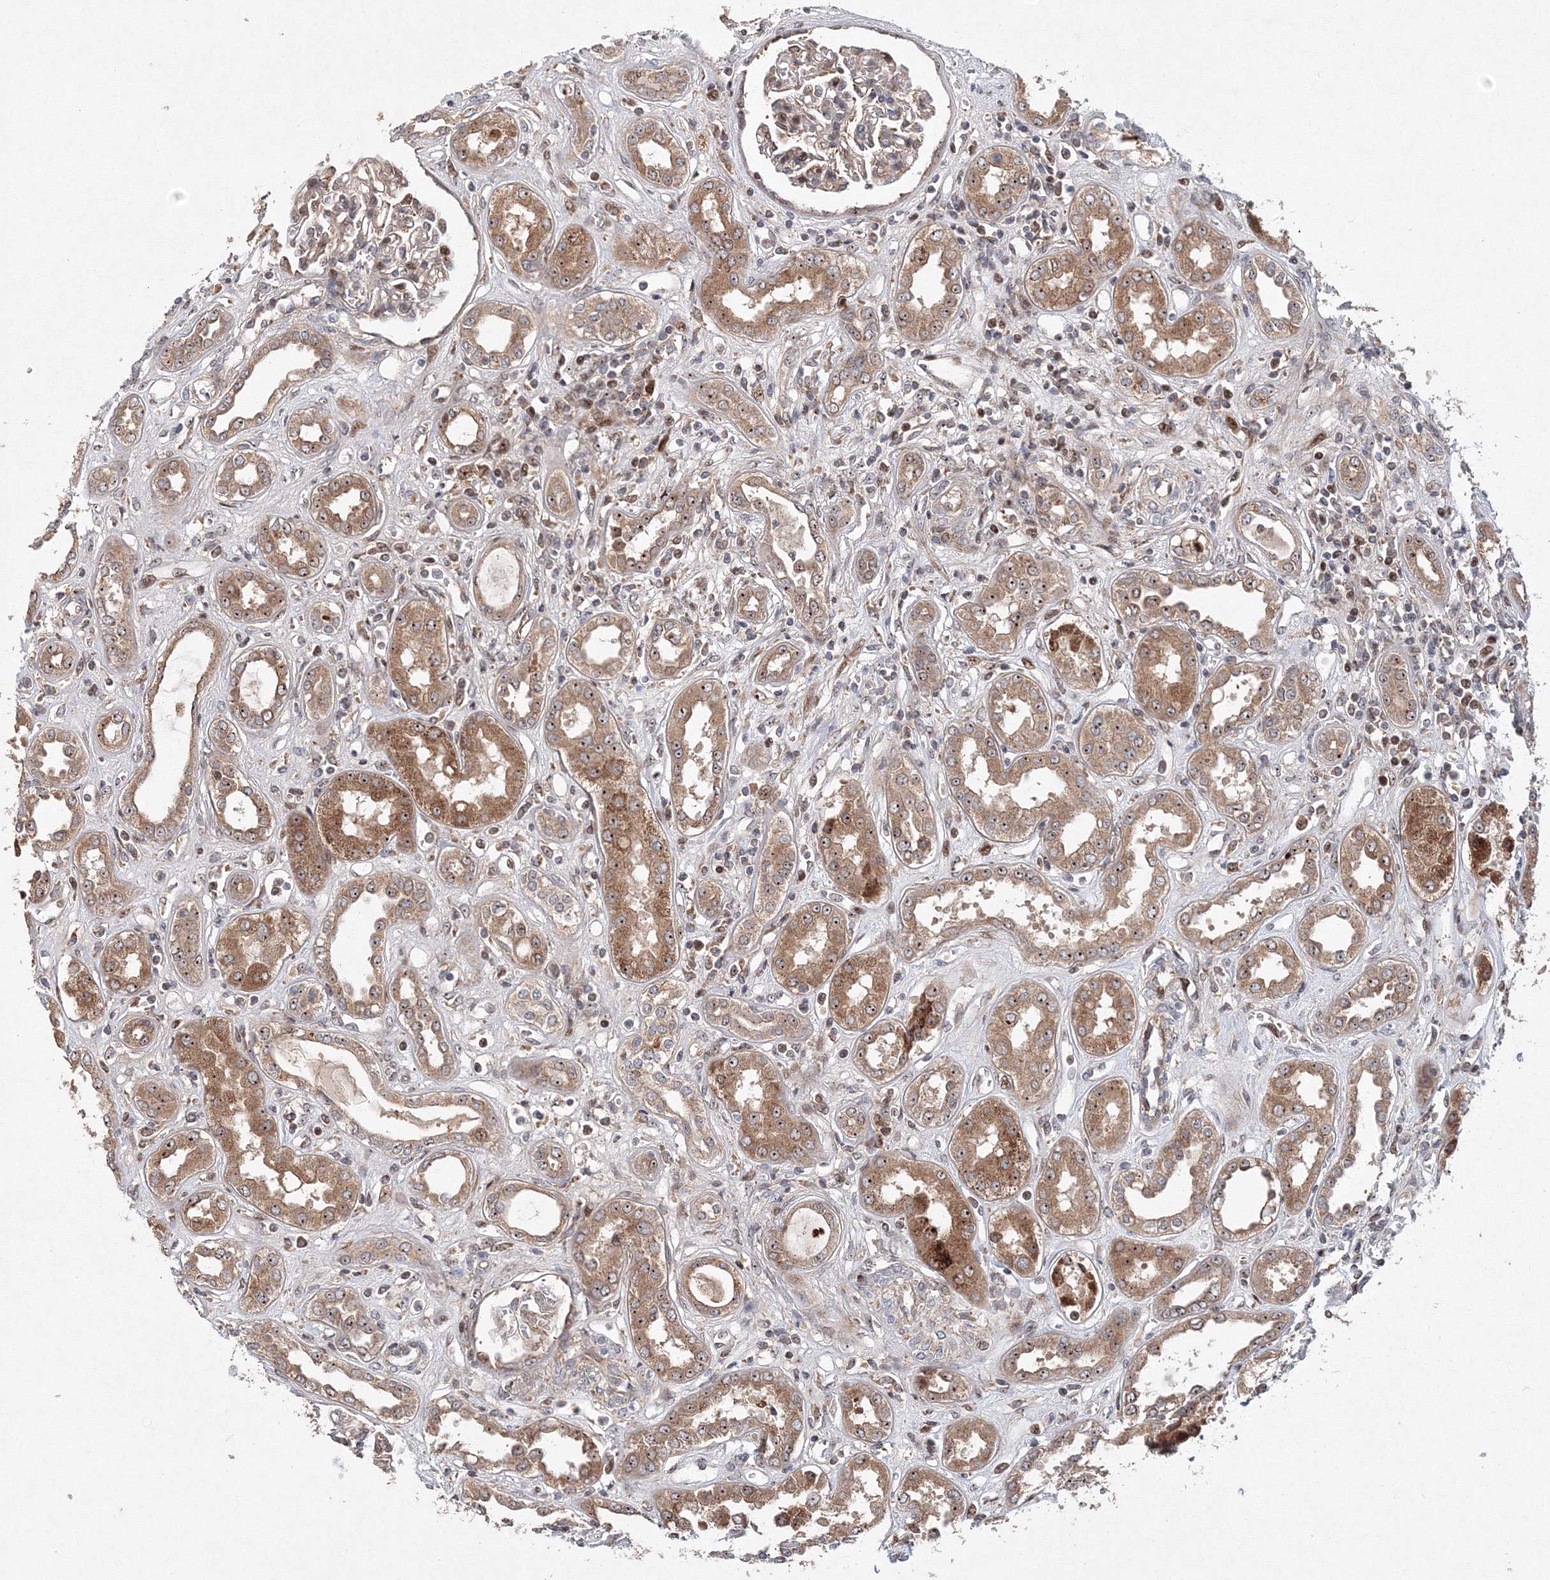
{"staining": {"intensity": "strong", "quantity": "25%-75%", "location": "cytoplasmic/membranous,nuclear"}, "tissue": "kidney", "cell_type": "Cells in glomeruli", "image_type": "normal", "snomed": [{"axis": "morphology", "description": "Normal tissue, NOS"}, {"axis": "topography", "description": "Kidney"}], "caption": "Benign kidney exhibits strong cytoplasmic/membranous,nuclear staining in about 25%-75% of cells in glomeruli.", "gene": "ANKAR", "patient": {"sex": "male", "age": 59}}